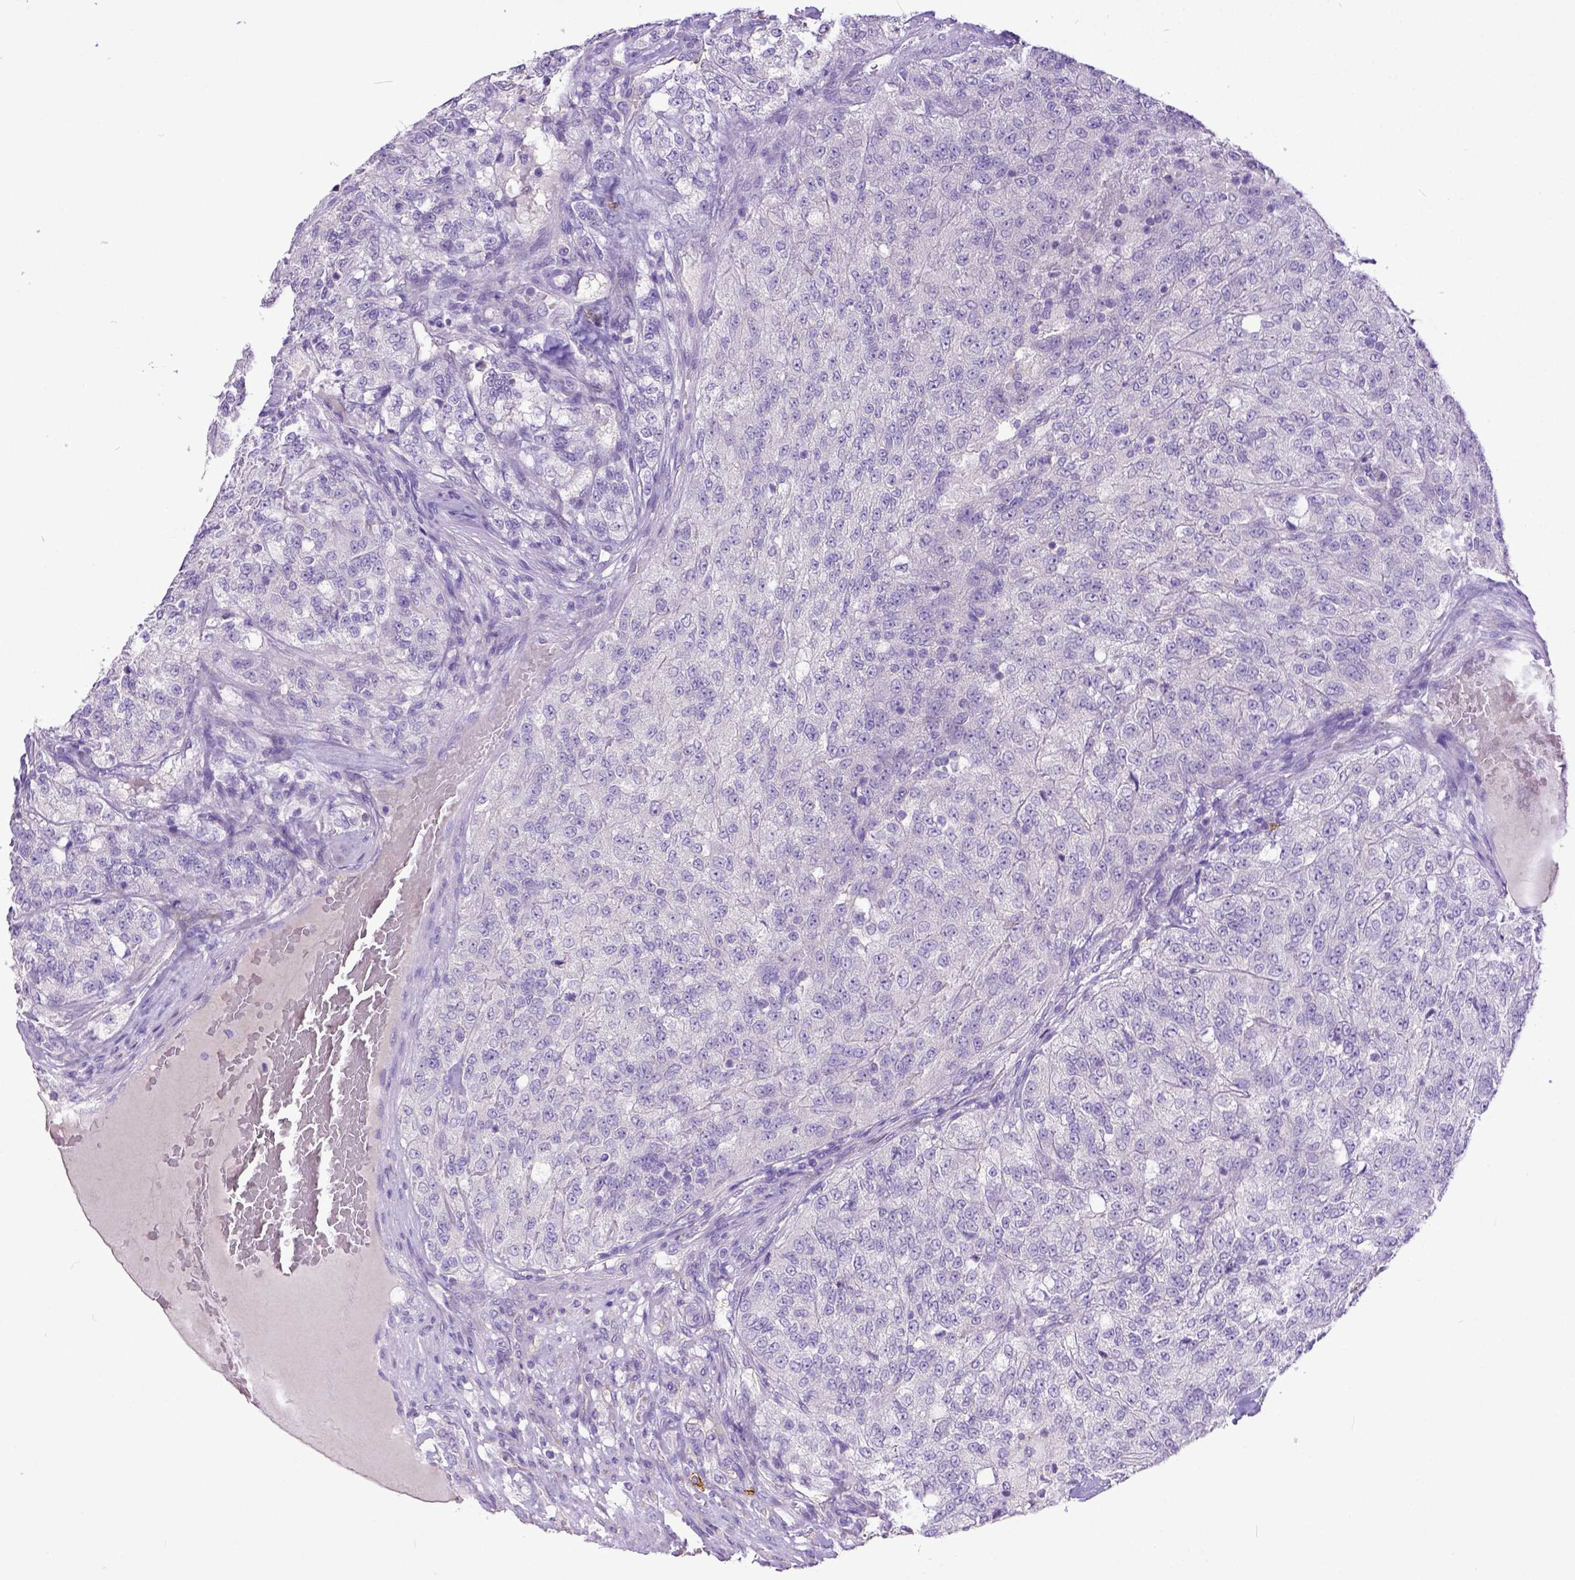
{"staining": {"intensity": "negative", "quantity": "none", "location": "none"}, "tissue": "renal cancer", "cell_type": "Tumor cells", "image_type": "cancer", "snomed": [{"axis": "morphology", "description": "Adenocarcinoma, NOS"}, {"axis": "topography", "description": "Kidney"}], "caption": "Immunohistochemistry image of neoplastic tissue: renal adenocarcinoma stained with DAB demonstrates no significant protein positivity in tumor cells.", "gene": "KIT", "patient": {"sex": "female", "age": 63}}